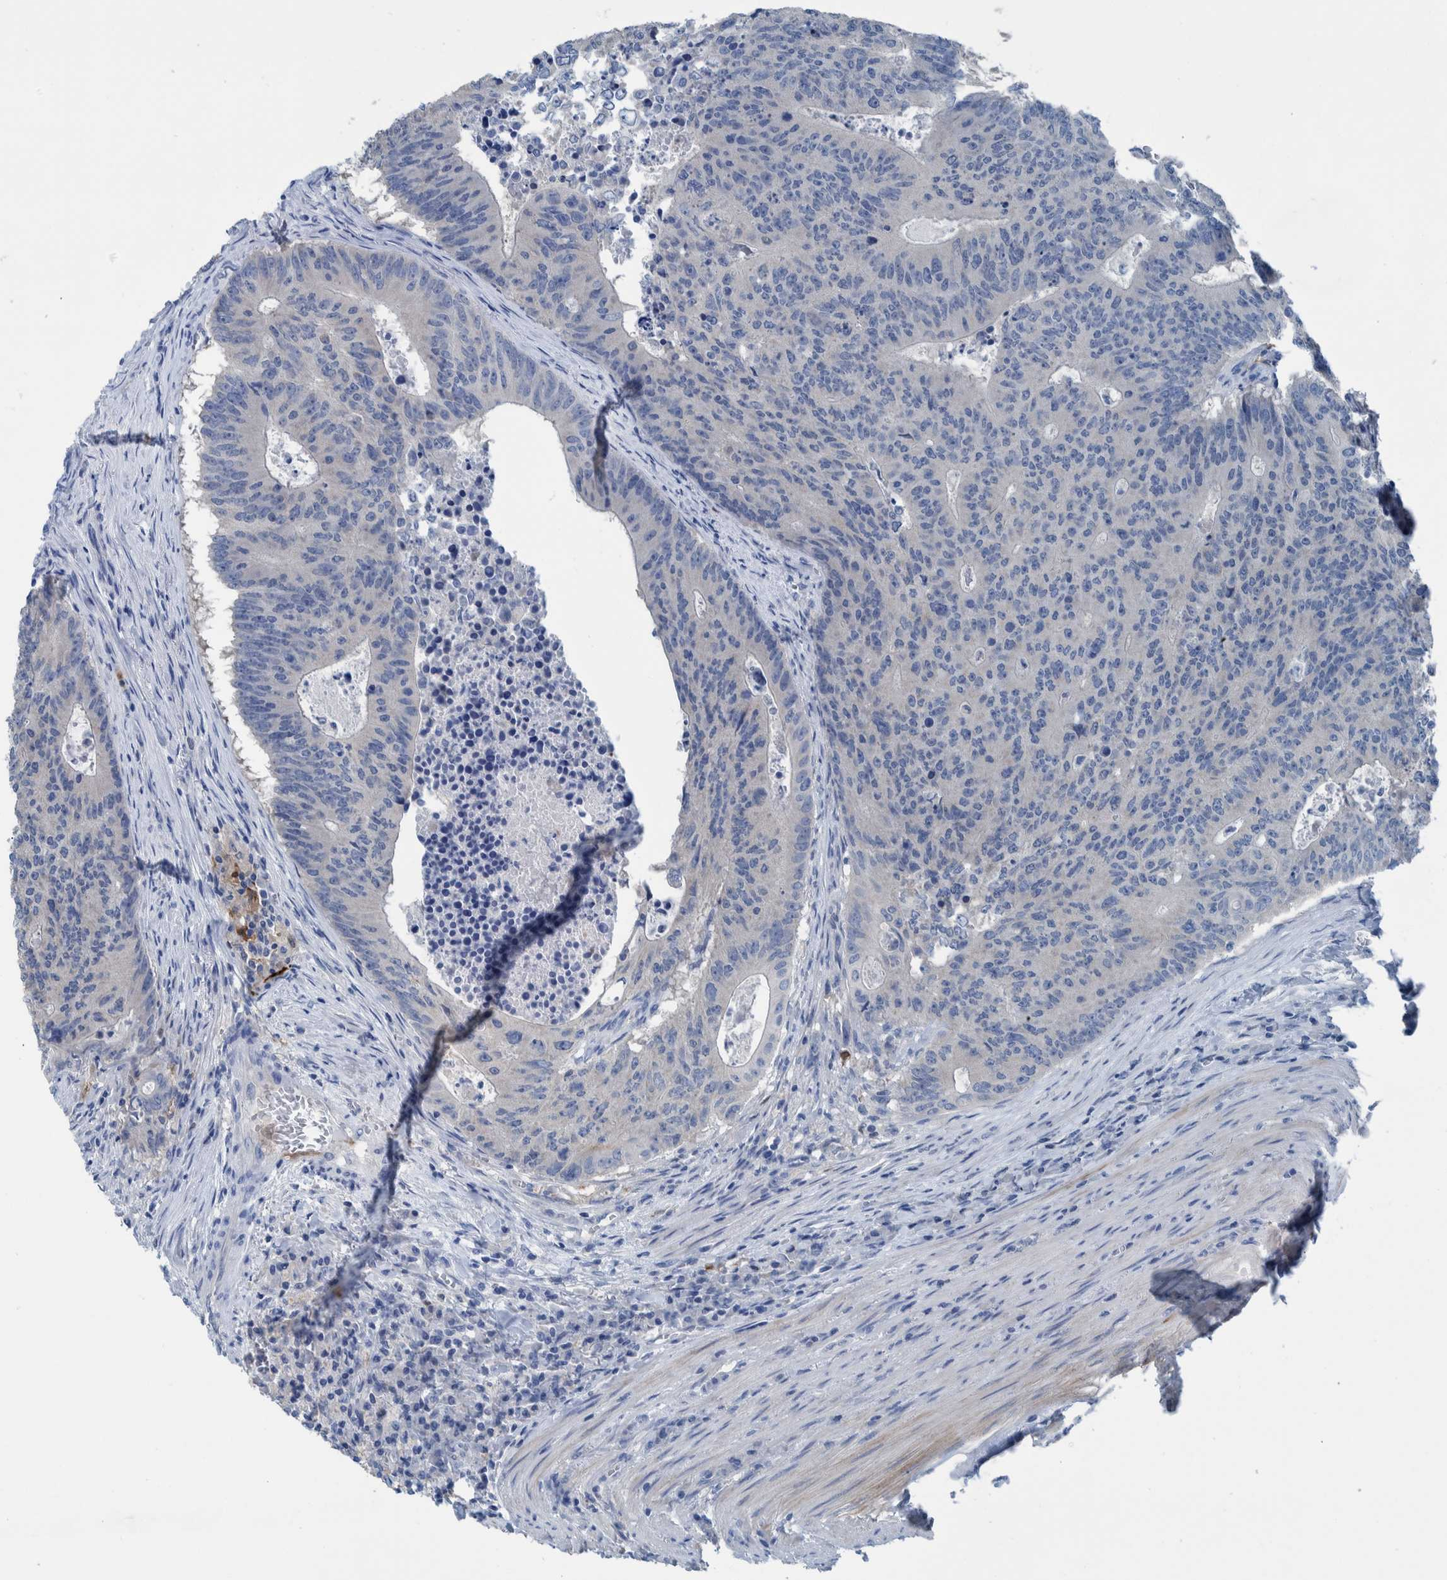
{"staining": {"intensity": "negative", "quantity": "none", "location": "none"}, "tissue": "colorectal cancer", "cell_type": "Tumor cells", "image_type": "cancer", "snomed": [{"axis": "morphology", "description": "Adenocarcinoma, NOS"}, {"axis": "topography", "description": "Colon"}], "caption": "Photomicrograph shows no significant protein positivity in tumor cells of colorectal cancer. (Brightfield microscopy of DAB (3,3'-diaminobenzidine) IHC at high magnification).", "gene": "IDO1", "patient": {"sex": "male", "age": 87}}